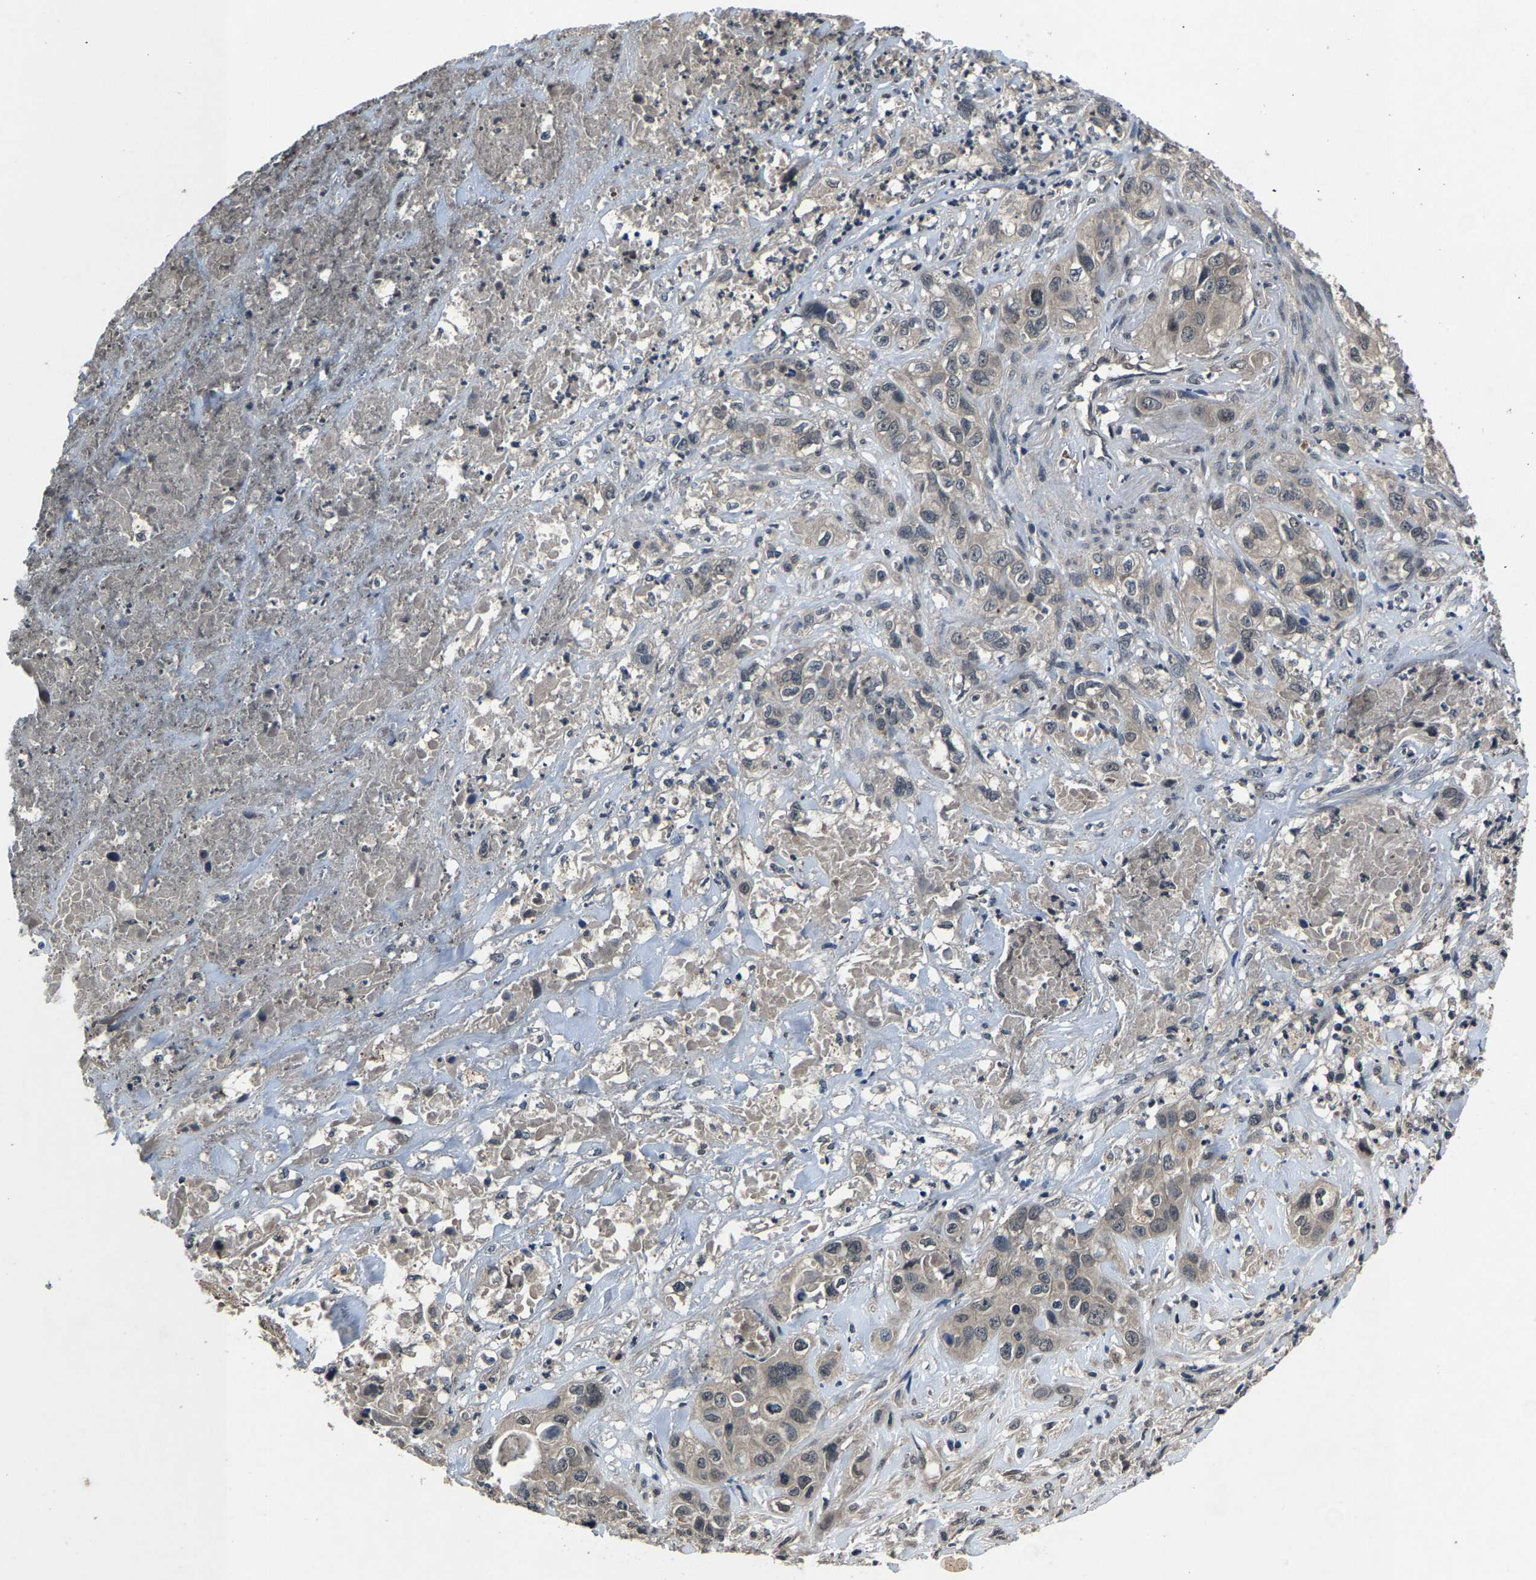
{"staining": {"intensity": "weak", "quantity": ">75%", "location": "cytoplasmic/membranous"}, "tissue": "liver cancer", "cell_type": "Tumor cells", "image_type": "cancer", "snomed": [{"axis": "morphology", "description": "Cholangiocarcinoma"}, {"axis": "topography", "description": "Liver"}], "caption": "This photomicrograph displays immunohistochemistry (IHC) staining of human cholangiocarcinoma (liver), with low weak cytoplasmic/membranous positivity in approximately >75% of tumor cells.", "gene": "HUWE1", "patient": {"sex": "female", "age": 61}}